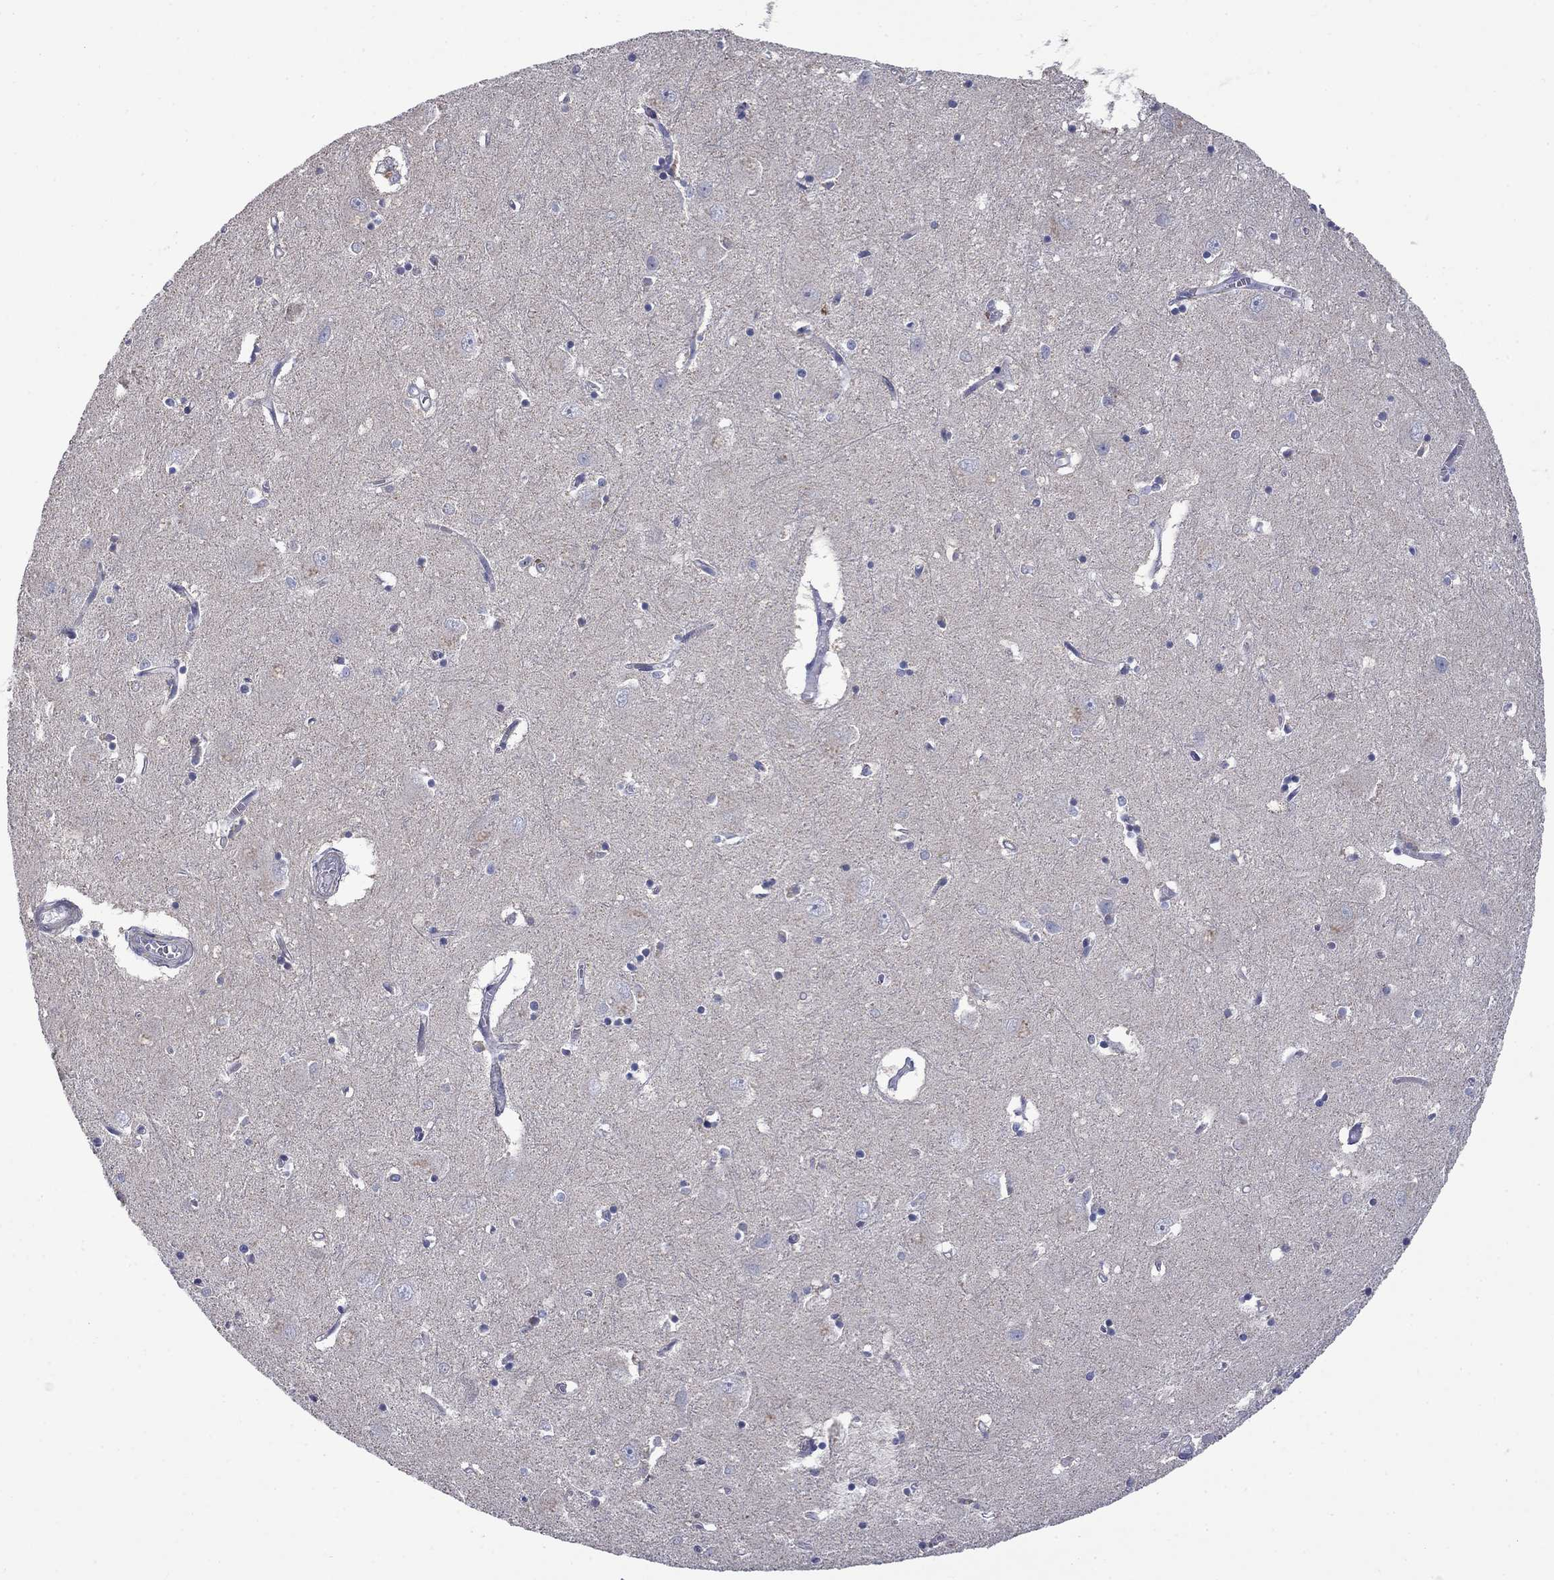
{"staining": {"intensity": "negative", "quantity": "none", "location": "none"}, "tissue": "caudate", "cell_type": "Glial cells", "image_type": "normal", "snomed": [{"axis": "morphology", "description": "Normal tissue, NOS"}, {"axis": "topography", "description": "Lateral ventricle wall"}], "caption": "Immunohistochemical staining of unremarkable caudate shows no significant staining in glial cells. (DAB (3,3'-diaminobenzidine) immunohistochemistry visualized using brightfield microscopy, high magnification).", "gene": "FRK", "patient": {"sex": "male", "age": 54}}